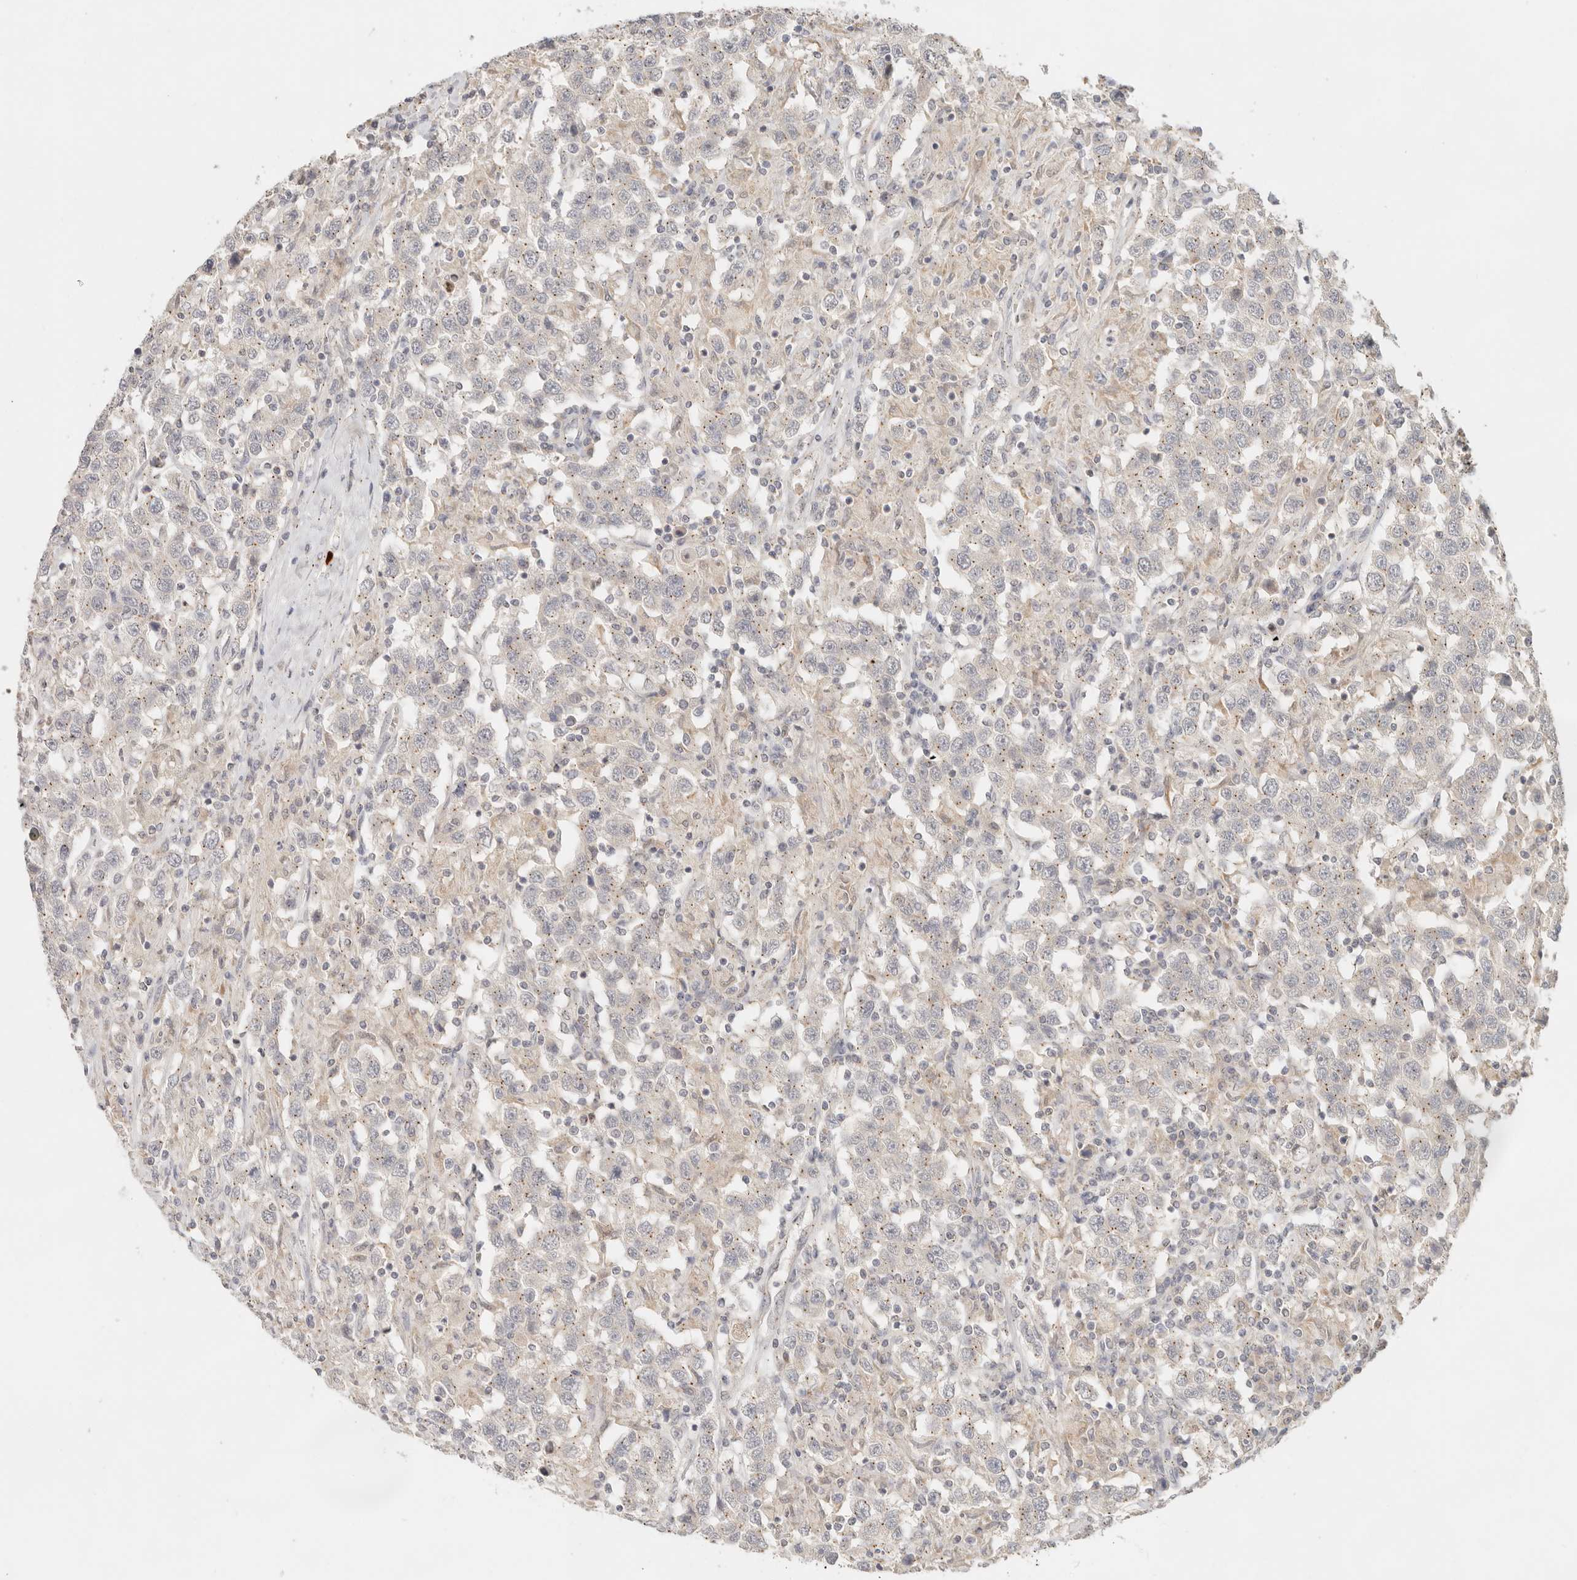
{"staining": {"intensity": "negative", "quantity": "none", "location": "none"}, "tissue": "testis cancer", "cell_type": "Tumor cells", "image_type": "cancer", "snomed": [{"axis": "morphology", "description": "Seminoma, NOS"}, {"axis": "topography", "description": "Testis"}], "caption": "Tumor cells show no significant protein staining in testis seminoma. The staining was performed using DAB to visualize the protein expression in brown, while the nuclei were stained in blue with hematoxylin (Magnification: 20x).", "gene": "LMO4", "patient": {"sex": "male", "age": 41}}